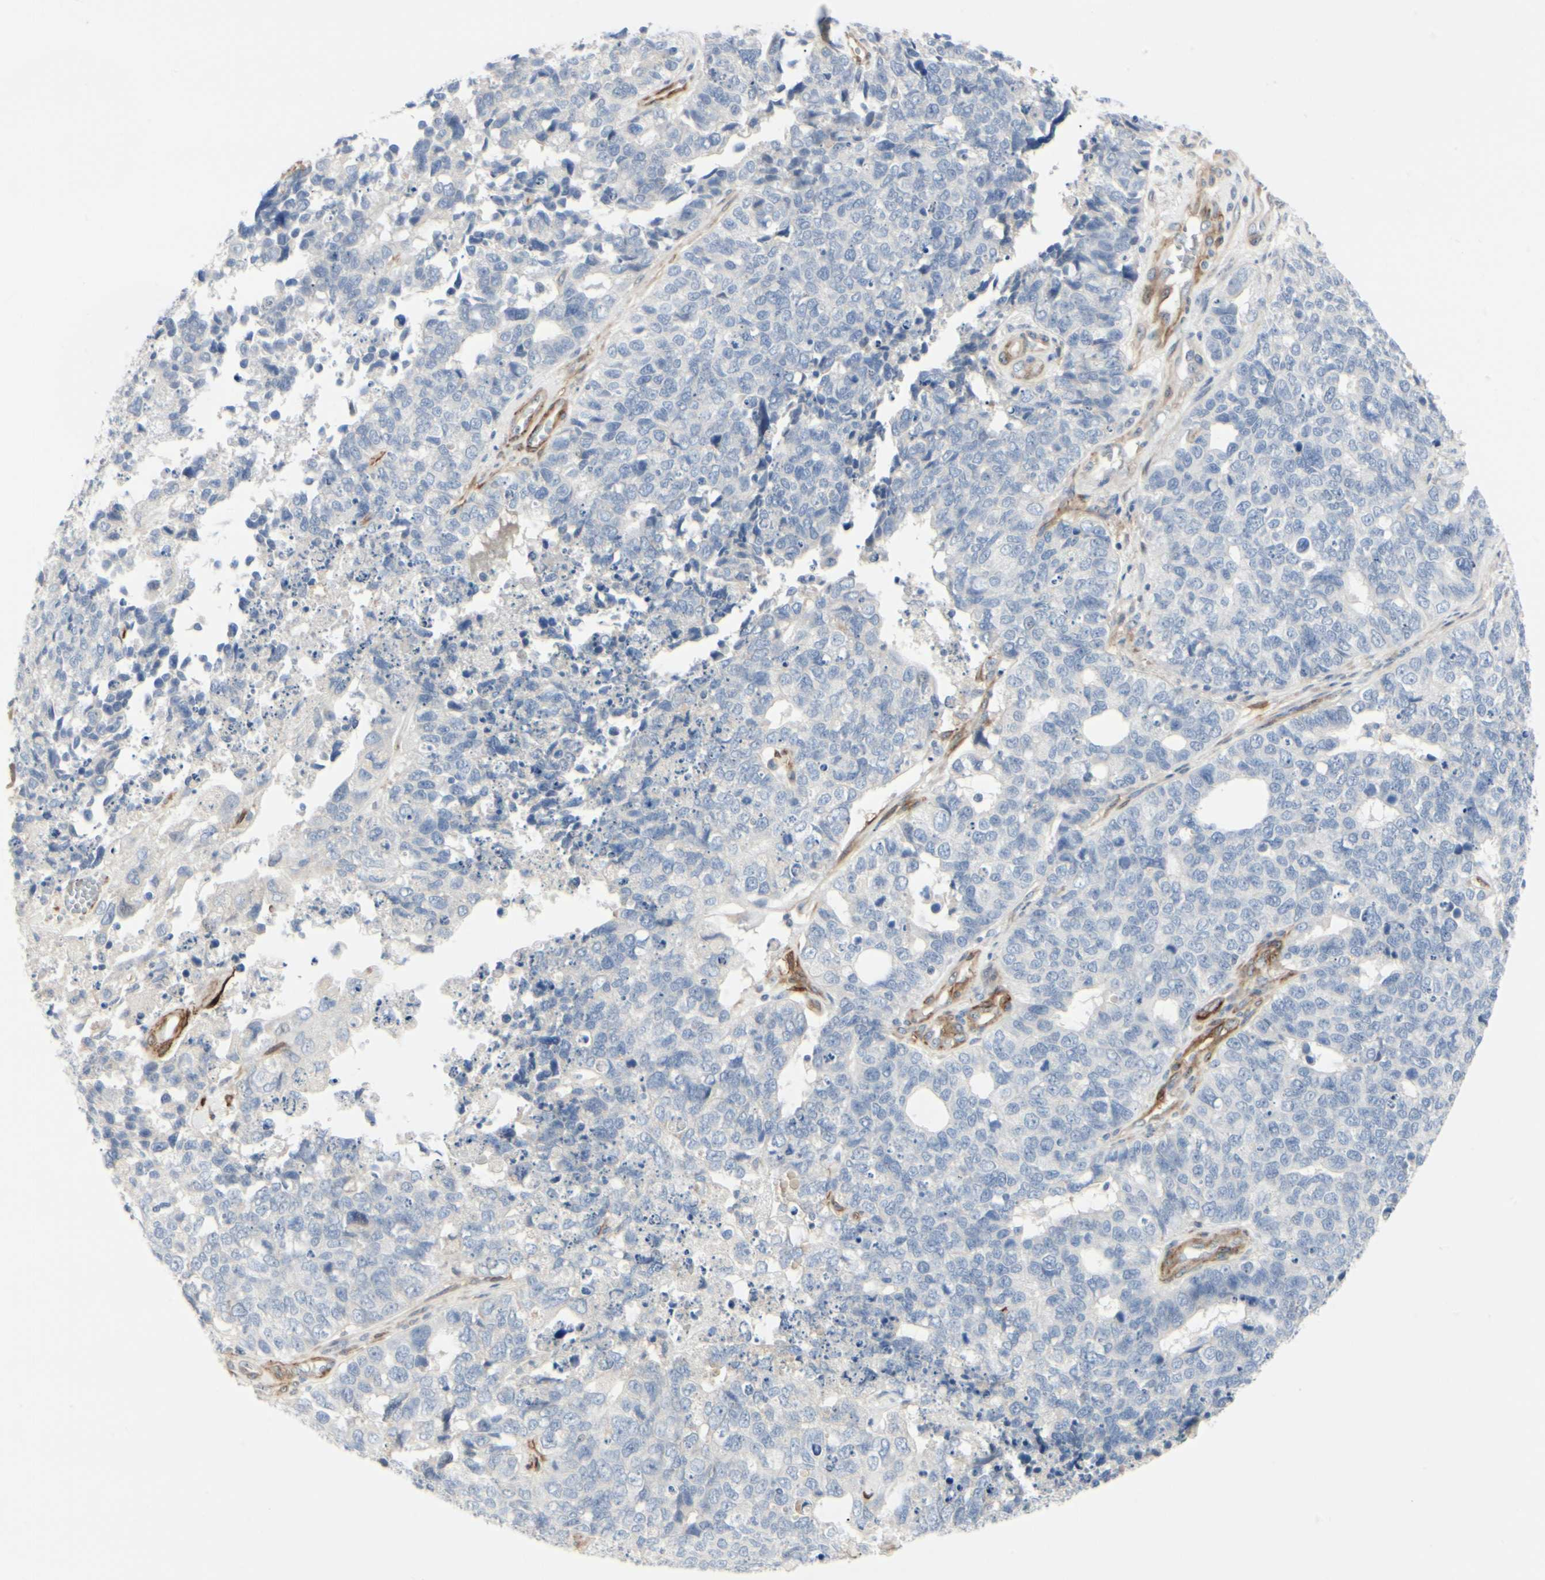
{"staining": {"intensity": "negative", "quantity": "none", "location": "none"}, "tissue": "cervical cancer", "cell_type": "Tumor cells", "image_type": "cancer", "snomed": [{"axis": "morphology", "description": "Squamous cell carcinoma, NOS"}, {"axis": "topography", "description": "Cervix"}], "caption": "Protein analysis of cervical cancer reveals no significant positivity in tumor cells.", "gene": "GGT5", "patient": {"sex": "female", "age": 63}}